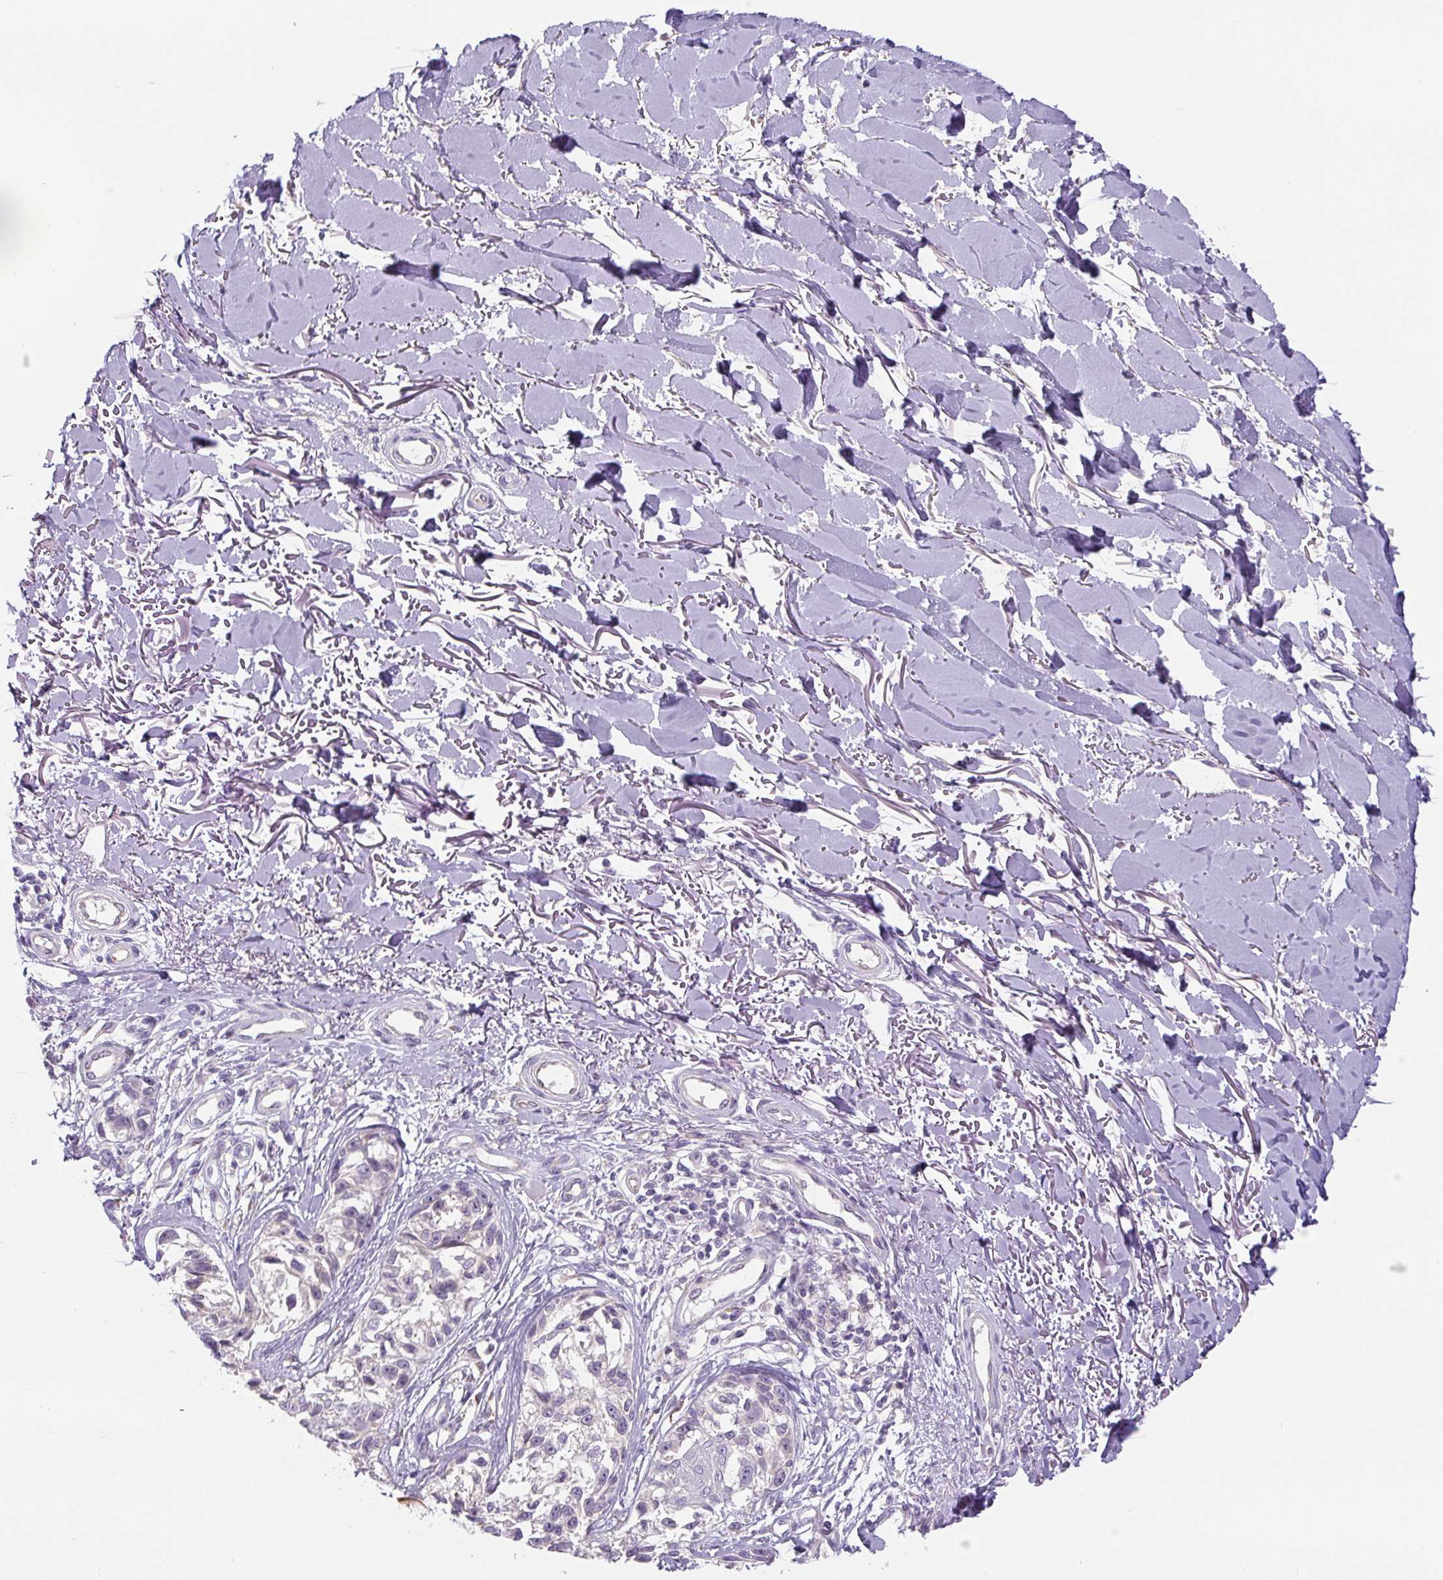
{"staining": {"intensity": "negative", "quantity": "none", "location": "none"}, "tissue": "melanoma", "cell_type": "Tumor cells", "image_type": "cancer", "snomed": [{"axis": "morphology", "description": "Malignant melanoma, NOS"}, {"axis": "topography", "description": "Skin"}], "caption": "A photomicrograph of human malignant melanoma is negative for staining in tumor cells.", "gene": "YIF1B", "patient": {"sex": "male", "age": 73}}